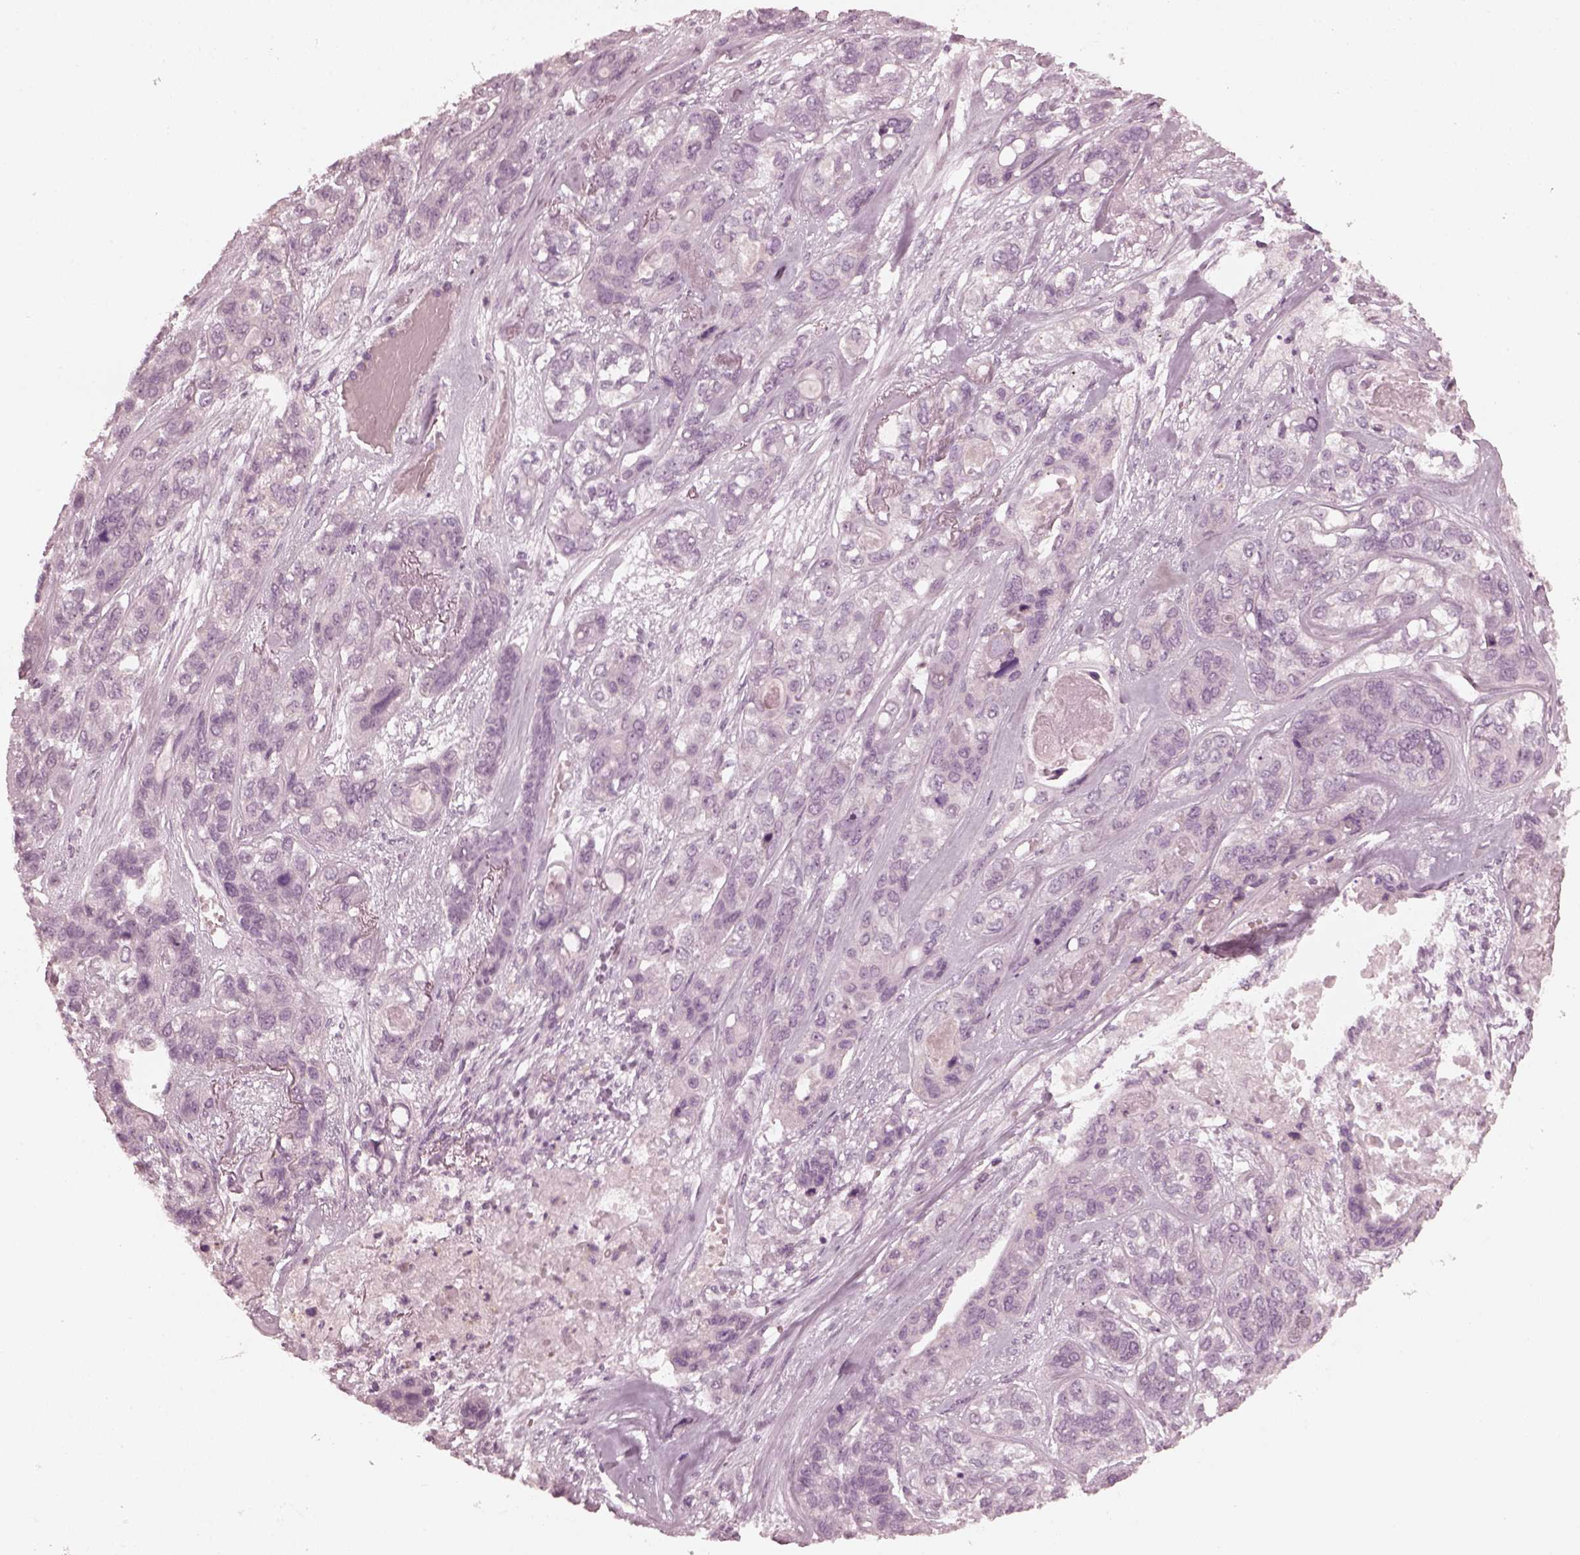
{"staining": {"intensity": "negative", "quantity": "none", "location": "none"}, "tissue": "lung cancer", "cell_type": "Tumor cells", "image_type": "cancer", "snomed": [{"axis": "morphology", "description": "Squamous cell carcinoma, NOS"}, {"axis": "topography", "description": "Lung"}], "caption": "High magnification brightfield microscopy of lung cancer (squamous cell carcinoma) stained with DAB (brown) and counterstained with hematoxylin (blue): tumor cells show no significant staining.", "gene": "CCDC170", "patient": {"sex": "female", "age": 70}}